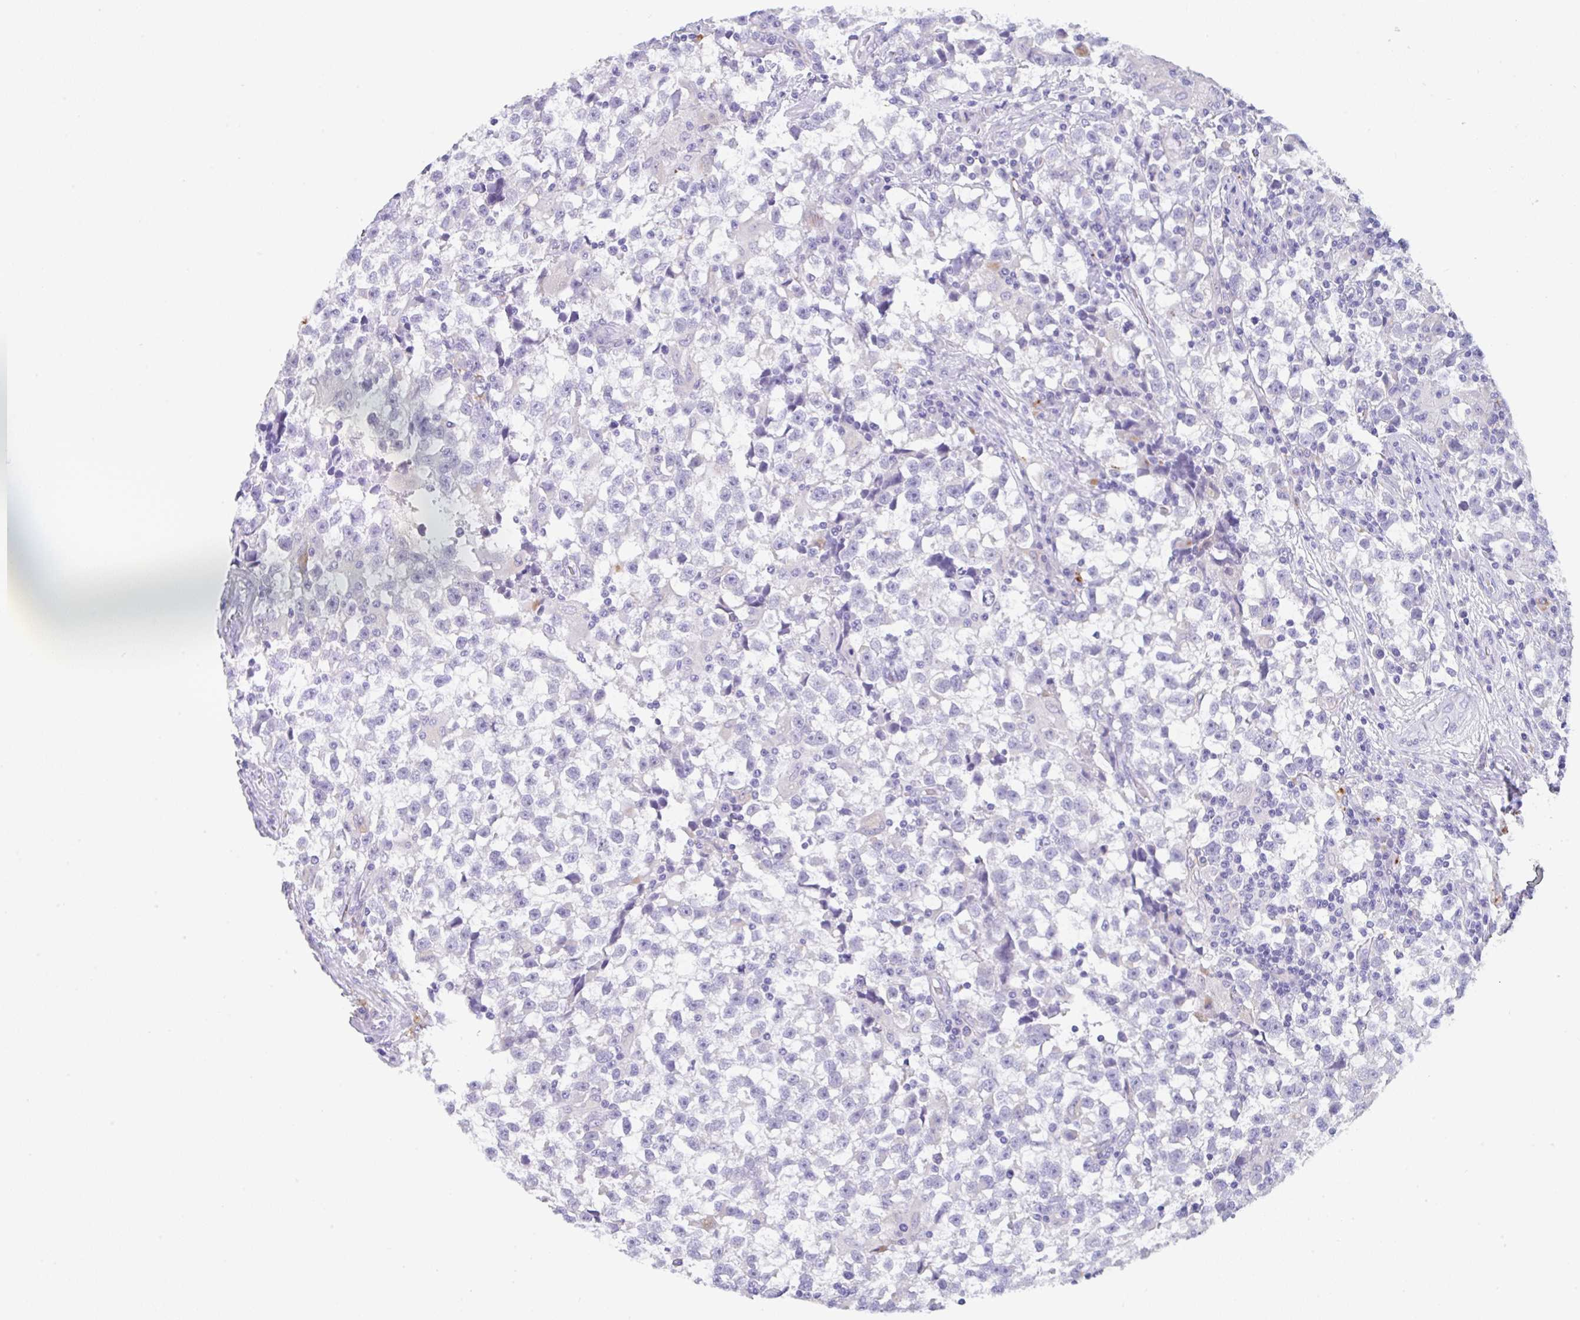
{"staining": {"intensity": "negative", "quantity": "none", "location": "none"}, "tissue": "testis cancer", "cell_type": "Tumor cells", "image_type": "cancer", "snomed": [{"axis": "morphology", "description": "Seminoma, NOS"}, {"axis": "topography", "description": "Testis"}], "caption": "High magnification brightfield microscopy of testis seminoma stained with DAB (3,3'-diaminobenzidine) (brown) and counterstained with hematoxylin (blue): tumor cells show no significant expression.", "gene": "TRAF4", "patient": {"sex": "male", "age": 31}}